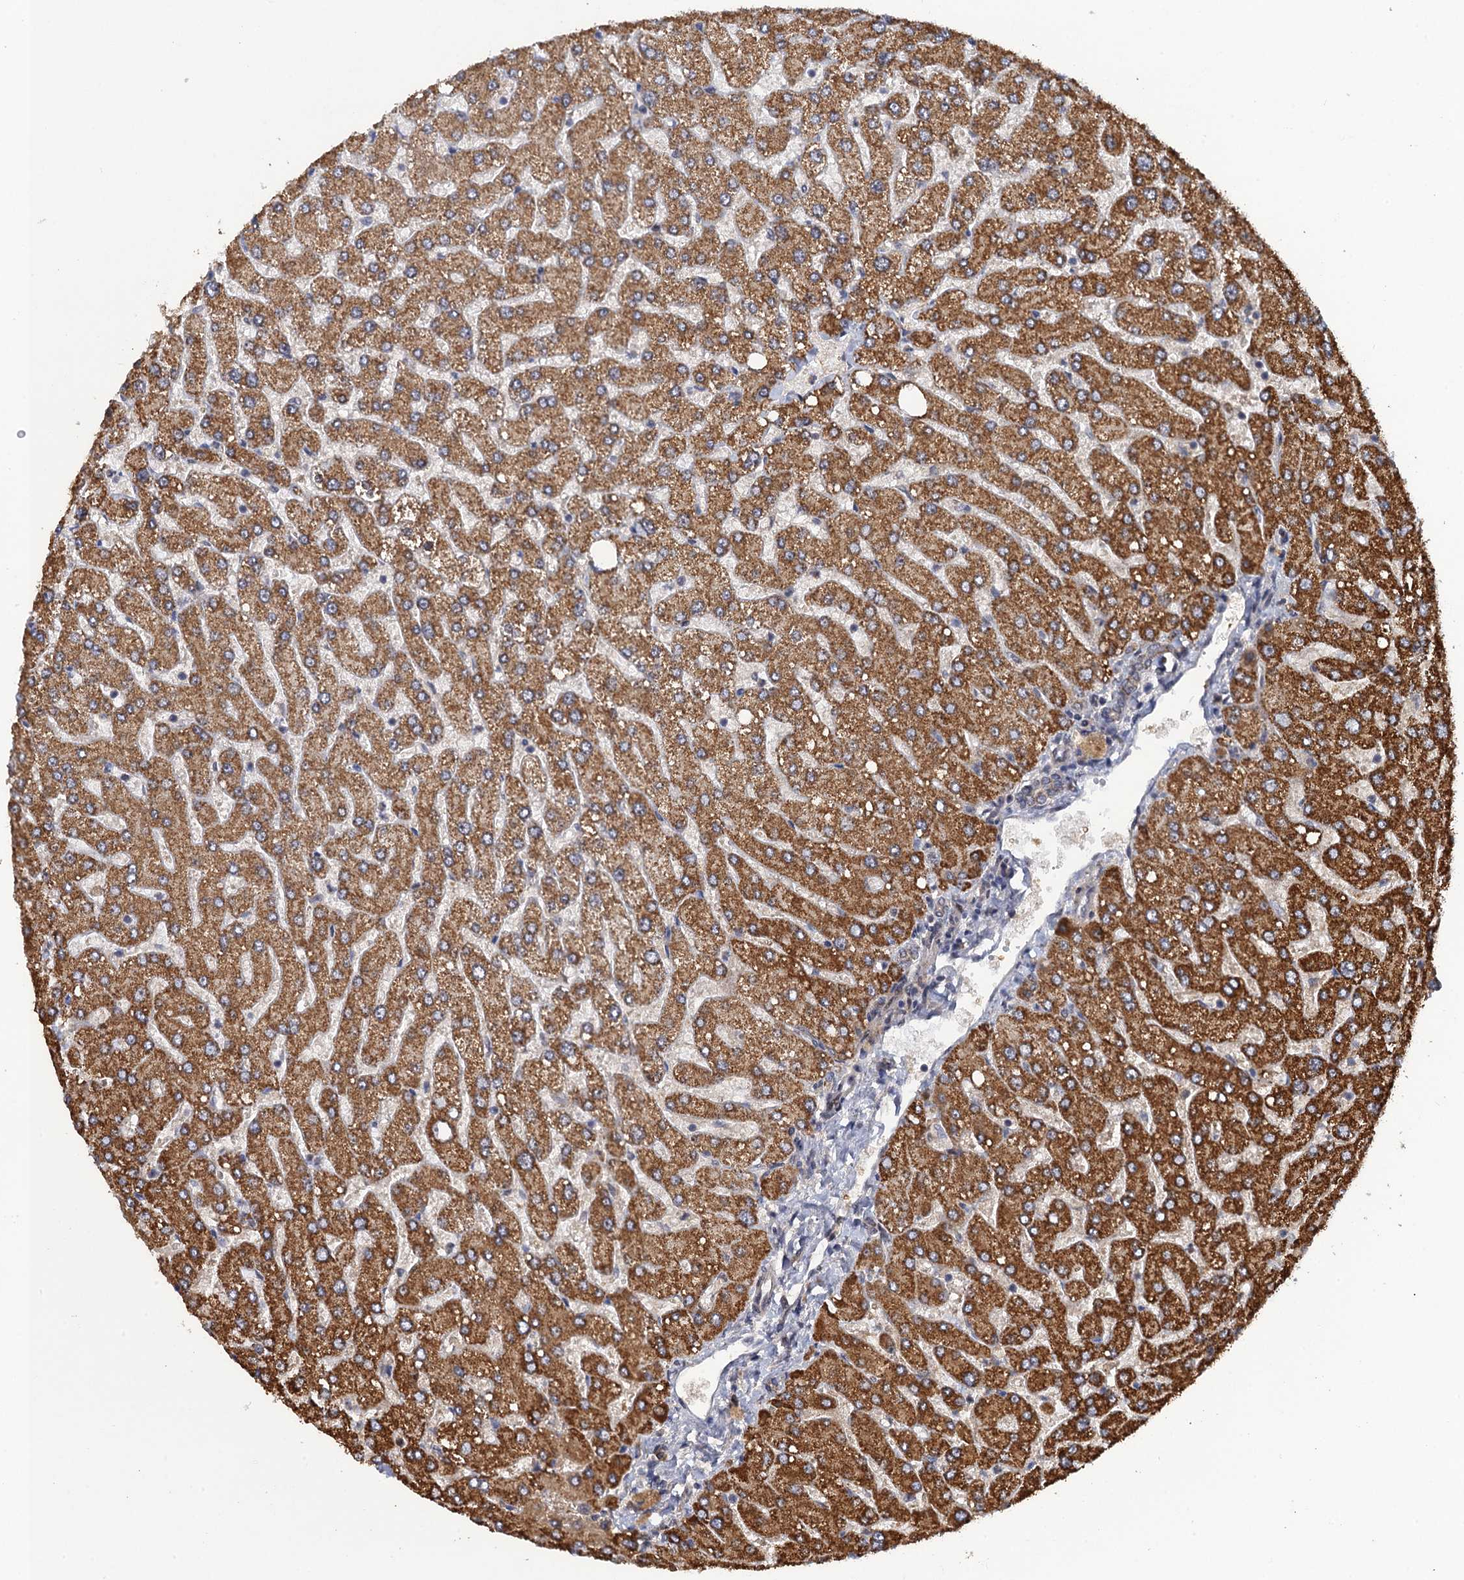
{"staining": {"intensity": "moderate", "quantity": "25%-75%", "location": "cytoplasmic/membranous"}, "tissue": "liver", "cell_type": "Cholangiocytes", "image_type": "normal", "snomed": [{"axis": "morphology", "description": "Normal tissue, NOS"}, {"axis": "topography", "description": "Liver"}], "caption": "Immunohistochemical staining of normal human liver reveals 25%-75% levels of moderate cytoplasmic/membranous protein staining in about 25%-75% of cholangiocytes.", "gene": "ZAR1L", "patient": {"sex": "male", "age": 55}}